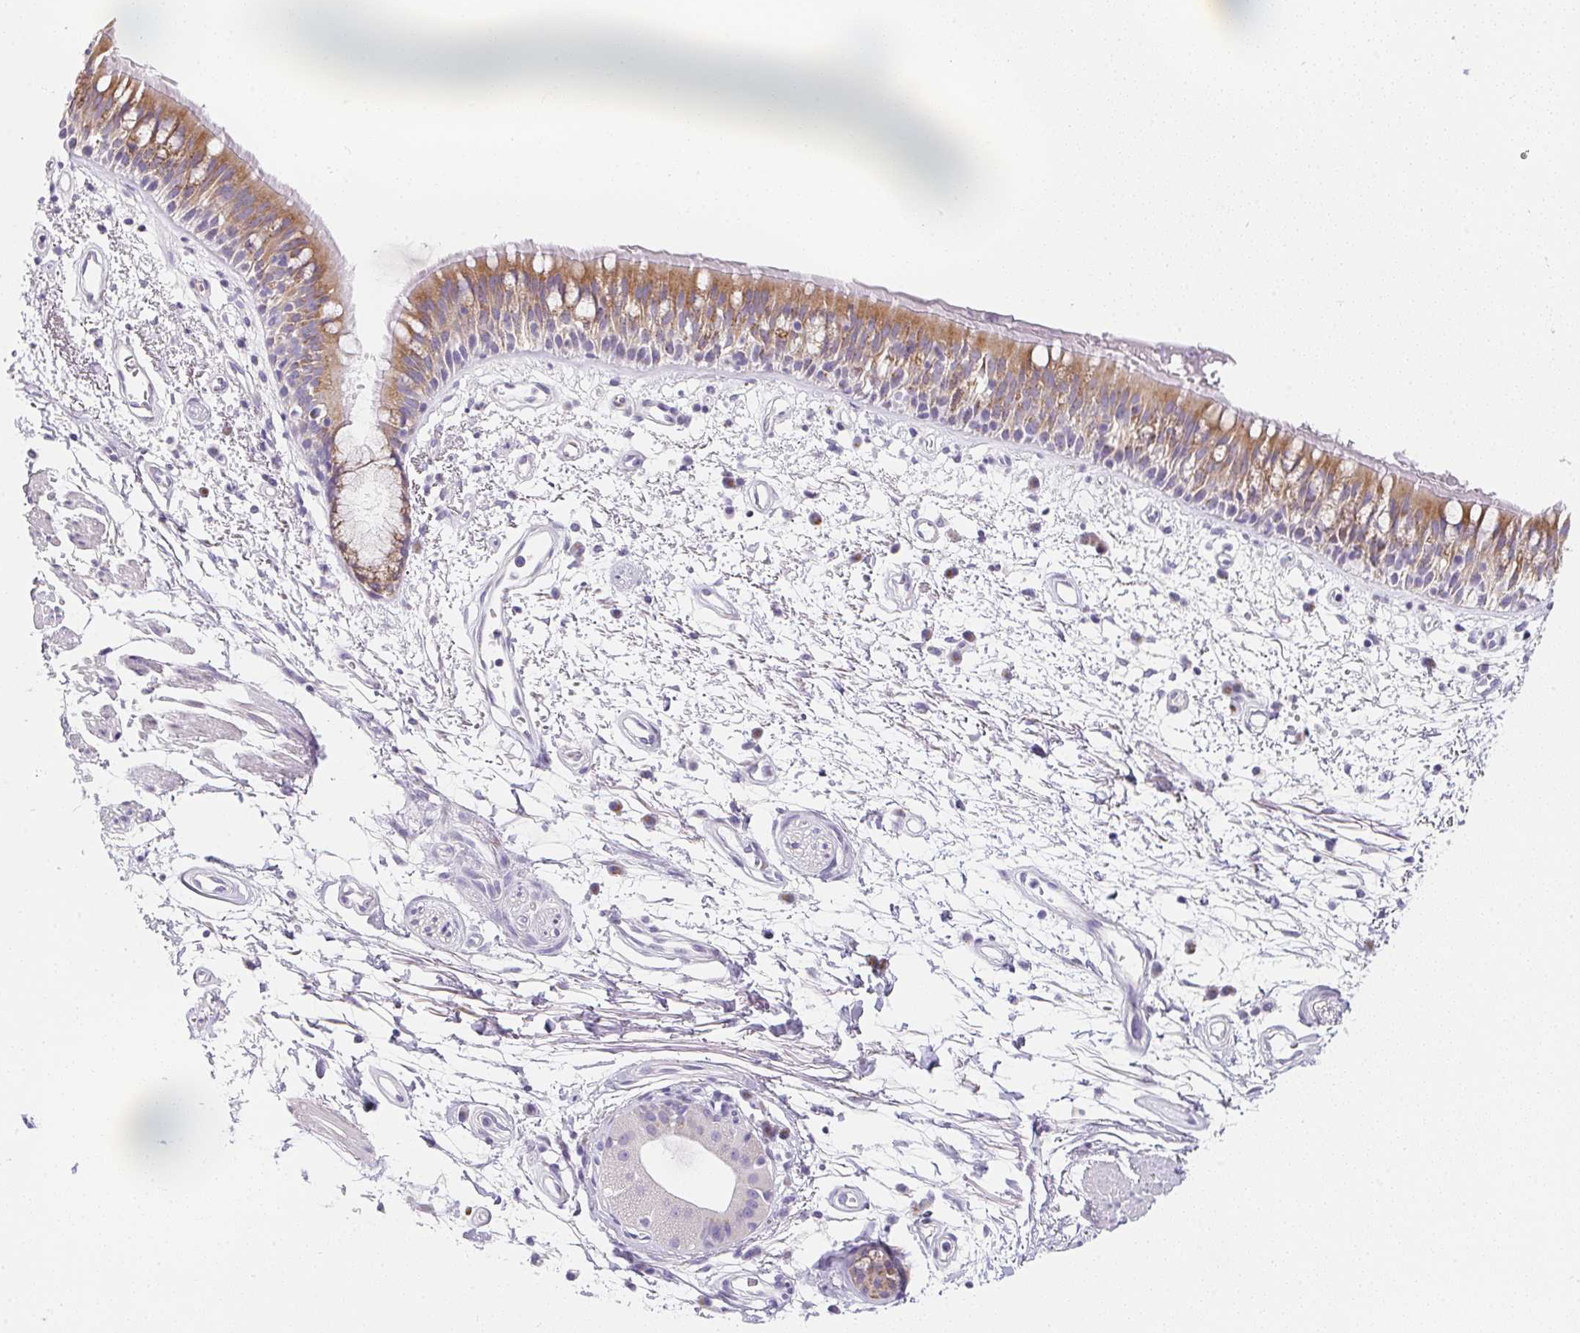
{"staining": {"intensity": "moderate", "quantity": ">75%", "location": "cytoplasmic/membranous"}, "tissue": "bronchus", "cell_type": "Respiratory epithelial cells", "image_type": "normal", "snomed": [{"axis": "morphology", "description": "Normal tissue, NOS"}, {"axis": "morphology", "description": "Squamous cell carcinoma, NOS"}, {"axis": "topography", "description": "Cartilage tissue"}, {"axis": "topography", "description": "Bronchus"}, {"axis": "topography", "description": "Lung"}], "caption": "Moderate cytoplasmic/membranous protein expression is present in about >75% of respiratory epithelial cells in bronchus.", "gene": "MAP1A", "patient": {"sex": "male", "age": 66}}